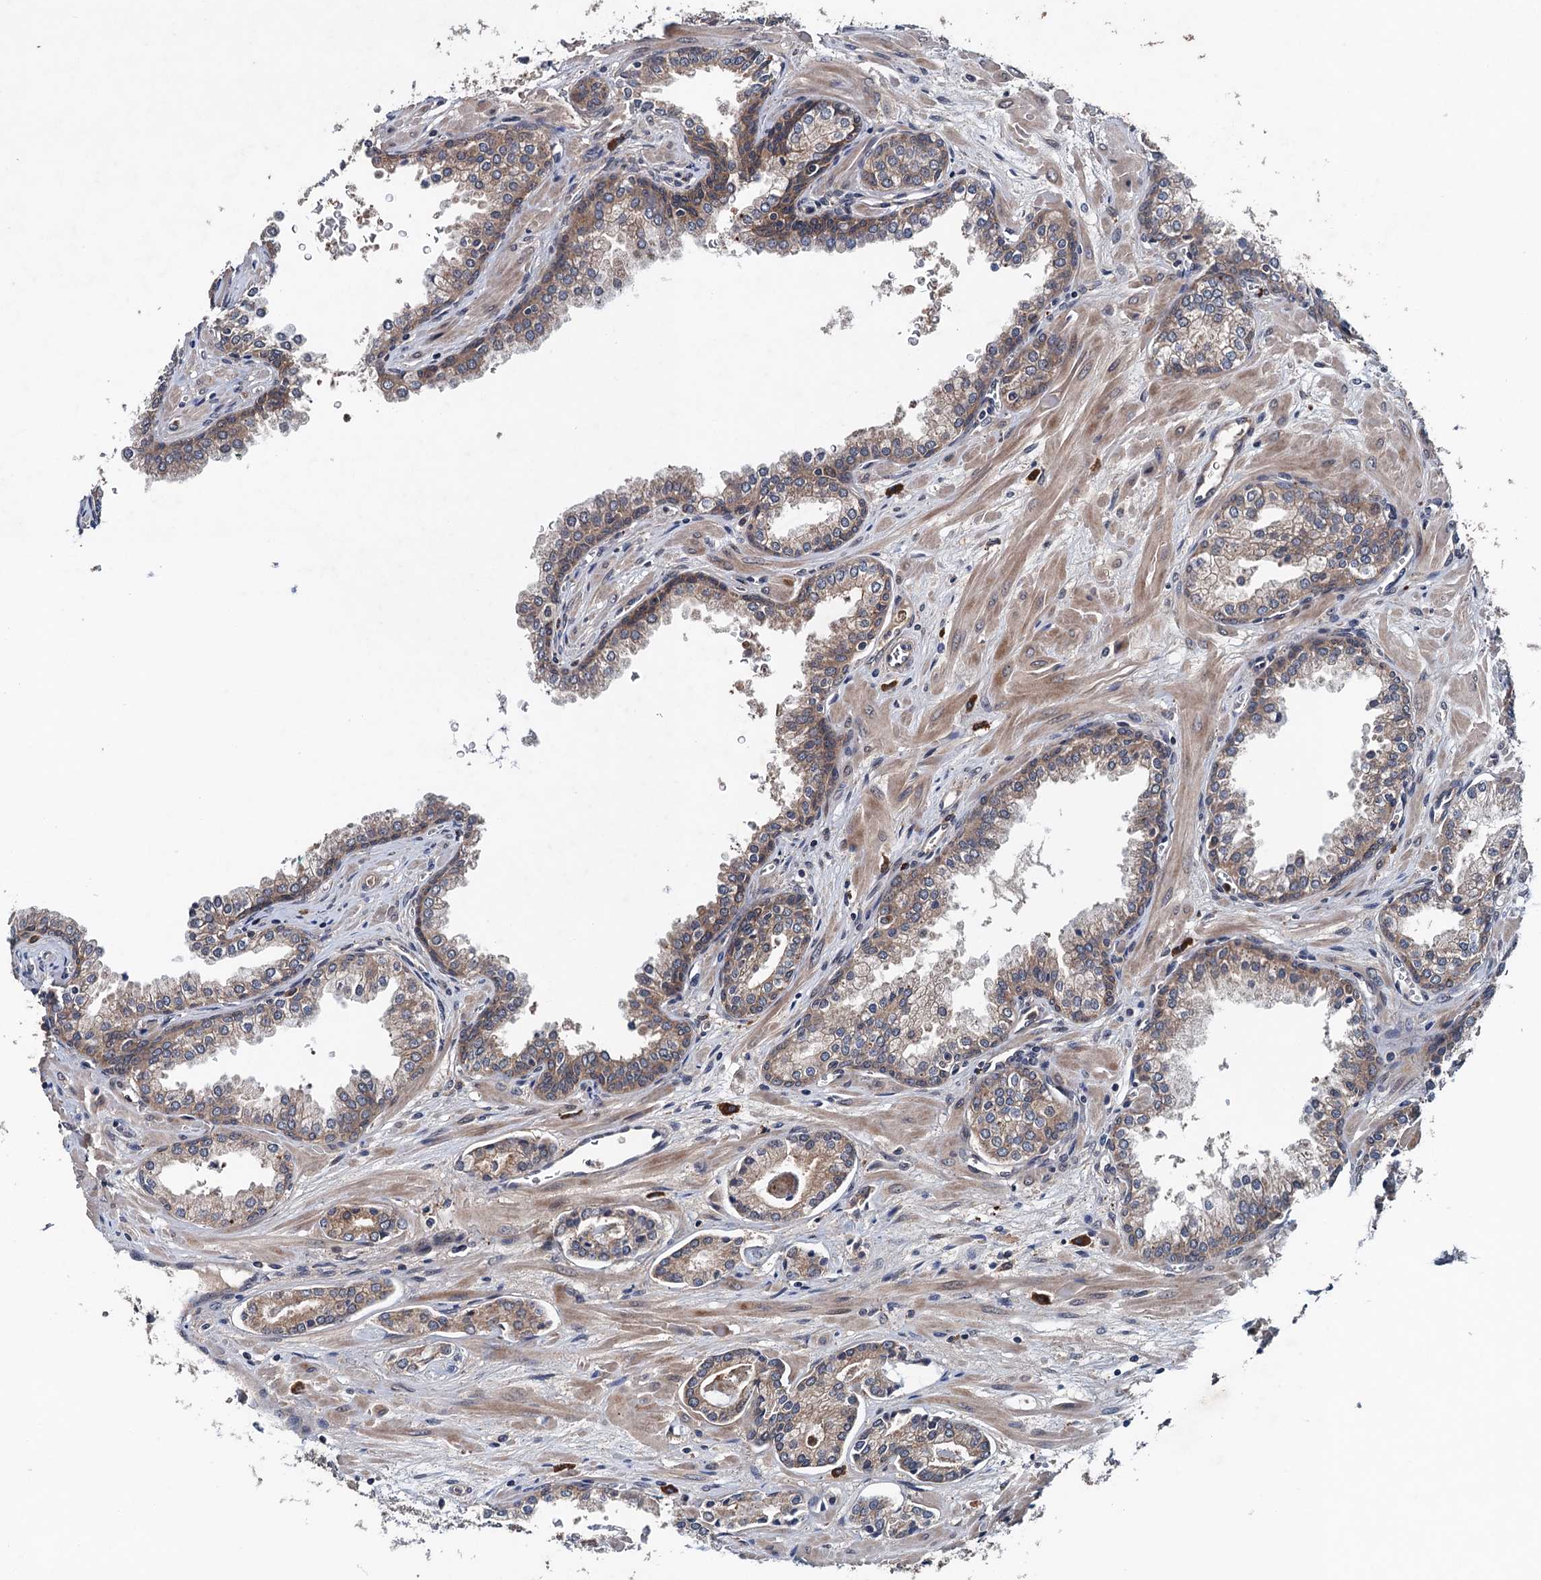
{"staining": {"intensity": "weak", "quantity": ">75%", "location": "cytoplasmic/membranous"}, "tissue": "prostate cancer", "cell_type": "Tumor cells", "image_type": "cancer", "snomed": [{"axis": "morphology", "description": "Adenocarcinoma, Low grade"}, {"axis": "topography", "description": "Prostate"}], "caption": "Immunohistochemistry (IHC) photomicrograph of neoplastic tissue: human low-grade adenocarcinoma (prostate) stained using IHC shows low levels of weak protein expression localized specifically in the cytoplasmic/membranous of tumor cells, appearing as a cytoplasmic/membranous brown color.", "gene": "BLTP3B", "patient": {"sex": "male", "age": 67}}